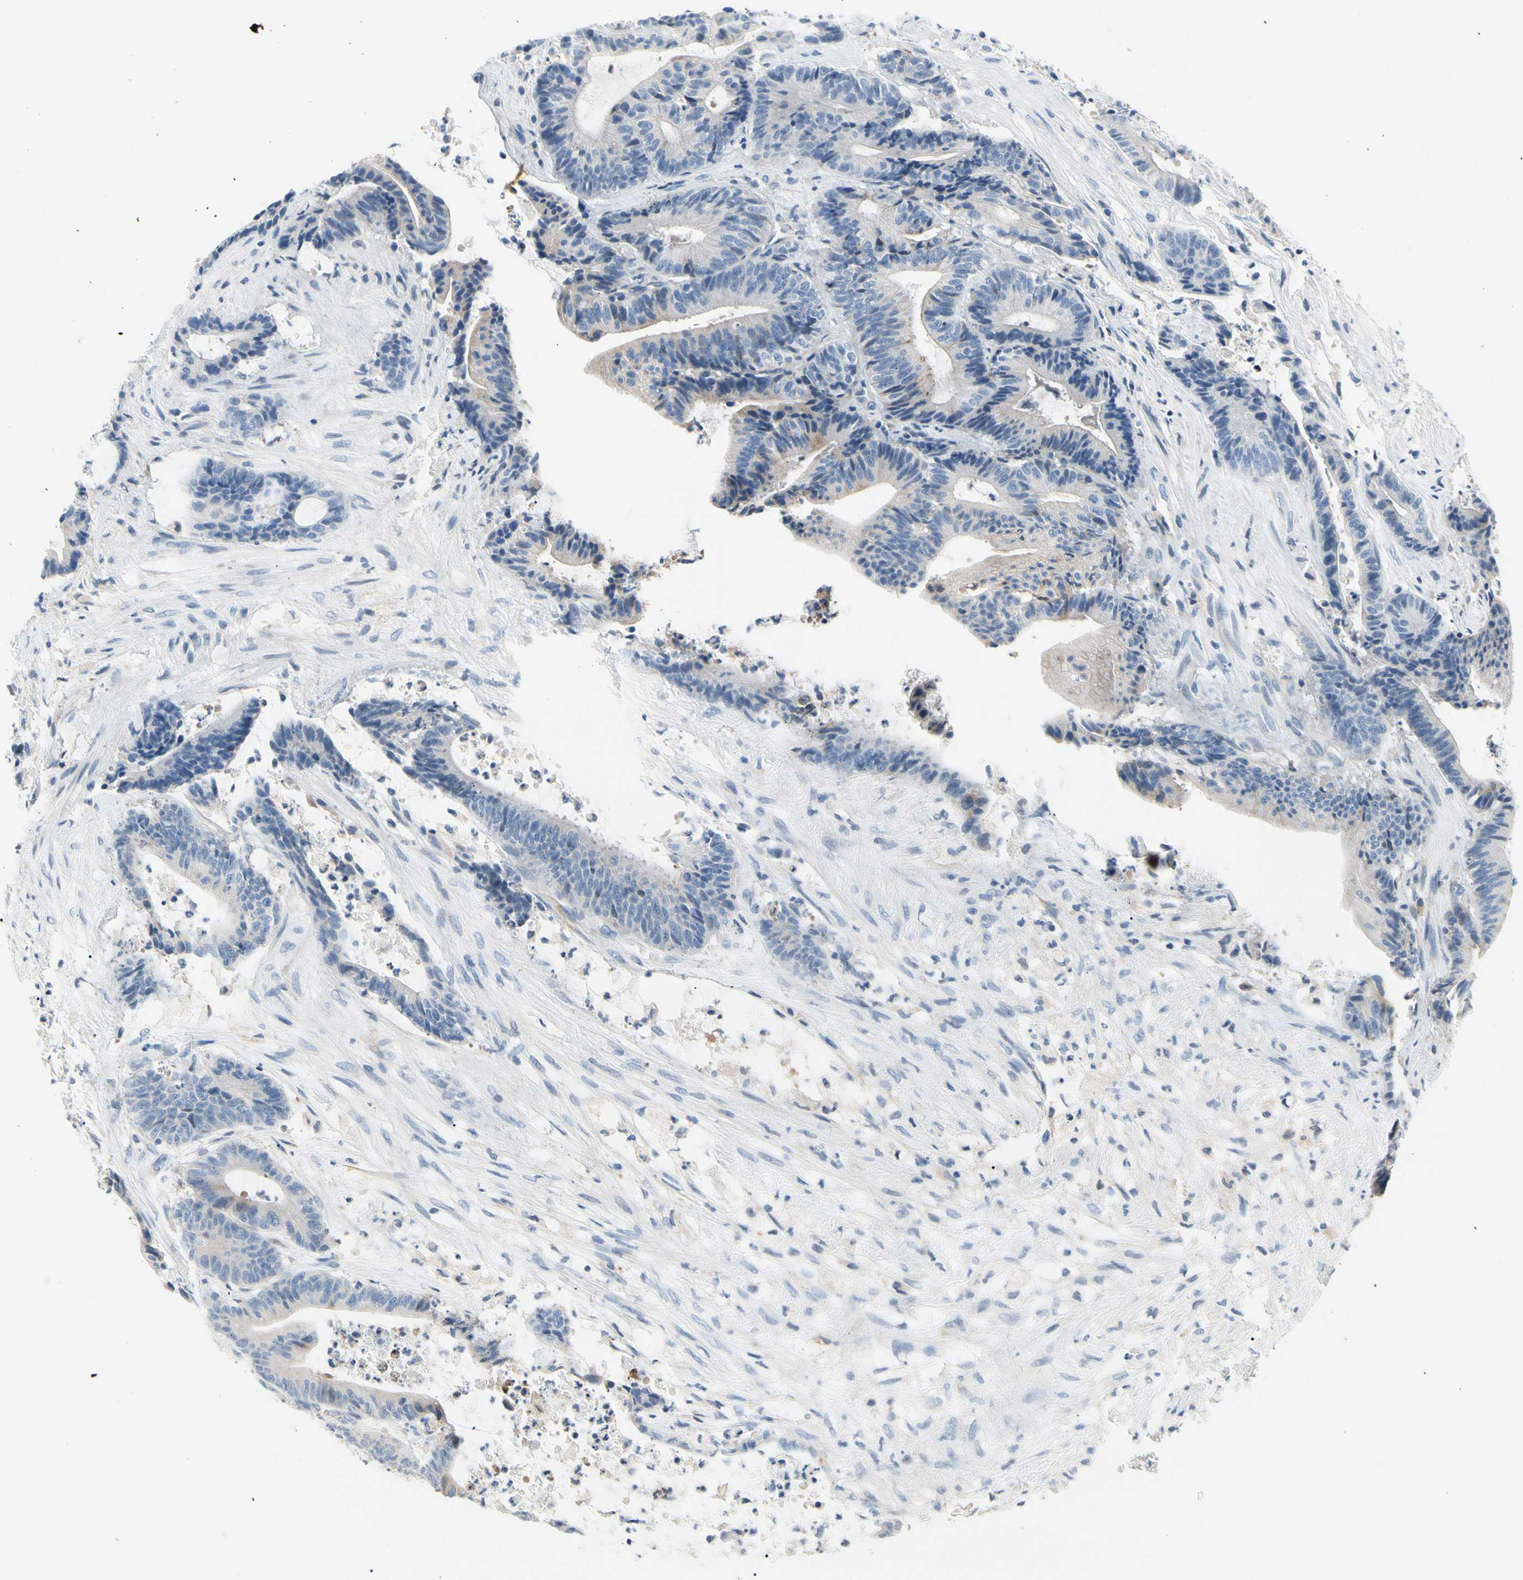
{"staining": {"intensity": "negative", "quantity": "none", "location": "none"}, "tissue": "colorectal cancer", "cell_type": "Tumor cells", "image_type": "cancer", "snomed": [{"axis": "morphology", "description": "Adenocarcinoma, NOS"}, {"axis": "topography", "description": "Colon"}], "caption": "A high-resolution micrograph shows immunohistochemistry (IHC) staining of adenocarcinoma (colorectal), which reveals no significant positivity in tumor cells.", "gene": "STXBP1", "patient": {"sex": "female", "age": 84}}